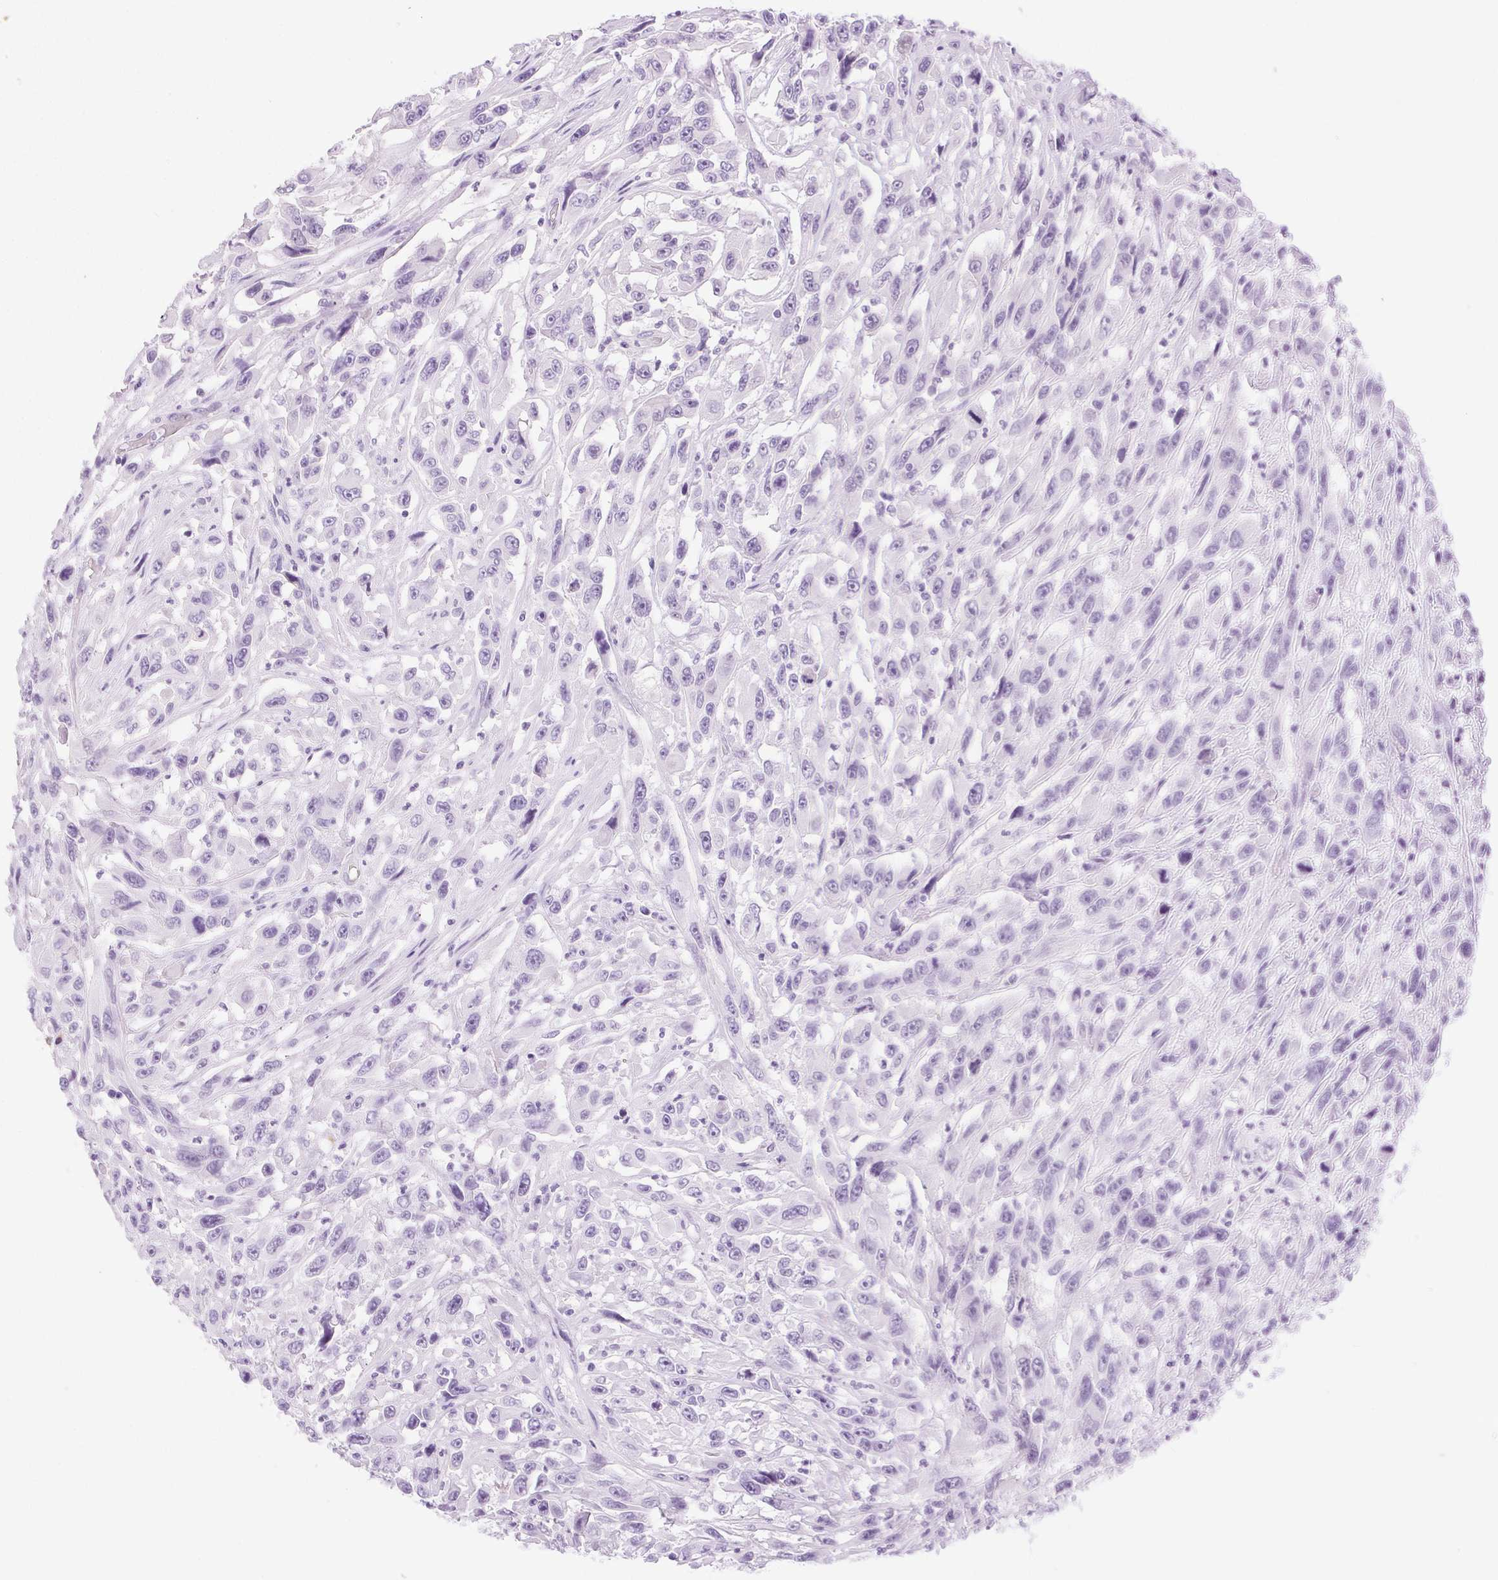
{"staining": {"intensity": "negative", "quantity": "none", "location": "none"}, "tissue": "urothelial cancer", "cell_type": "Tumor cells", "image_type": "cancer", "snomed": [{"axis": "morphology", "description": "Urothelial carcinoma, High grade"}, {"axis": "topography", "description": "Urinary bladder"}], "caption": "Immunohistochemistry photomicrograph of human urothelial cancer stained for a protein (brown), which shows no staining in tumor cells.", "gene": "C20orf85", "patient": {"sex": "male", "age": 53}}